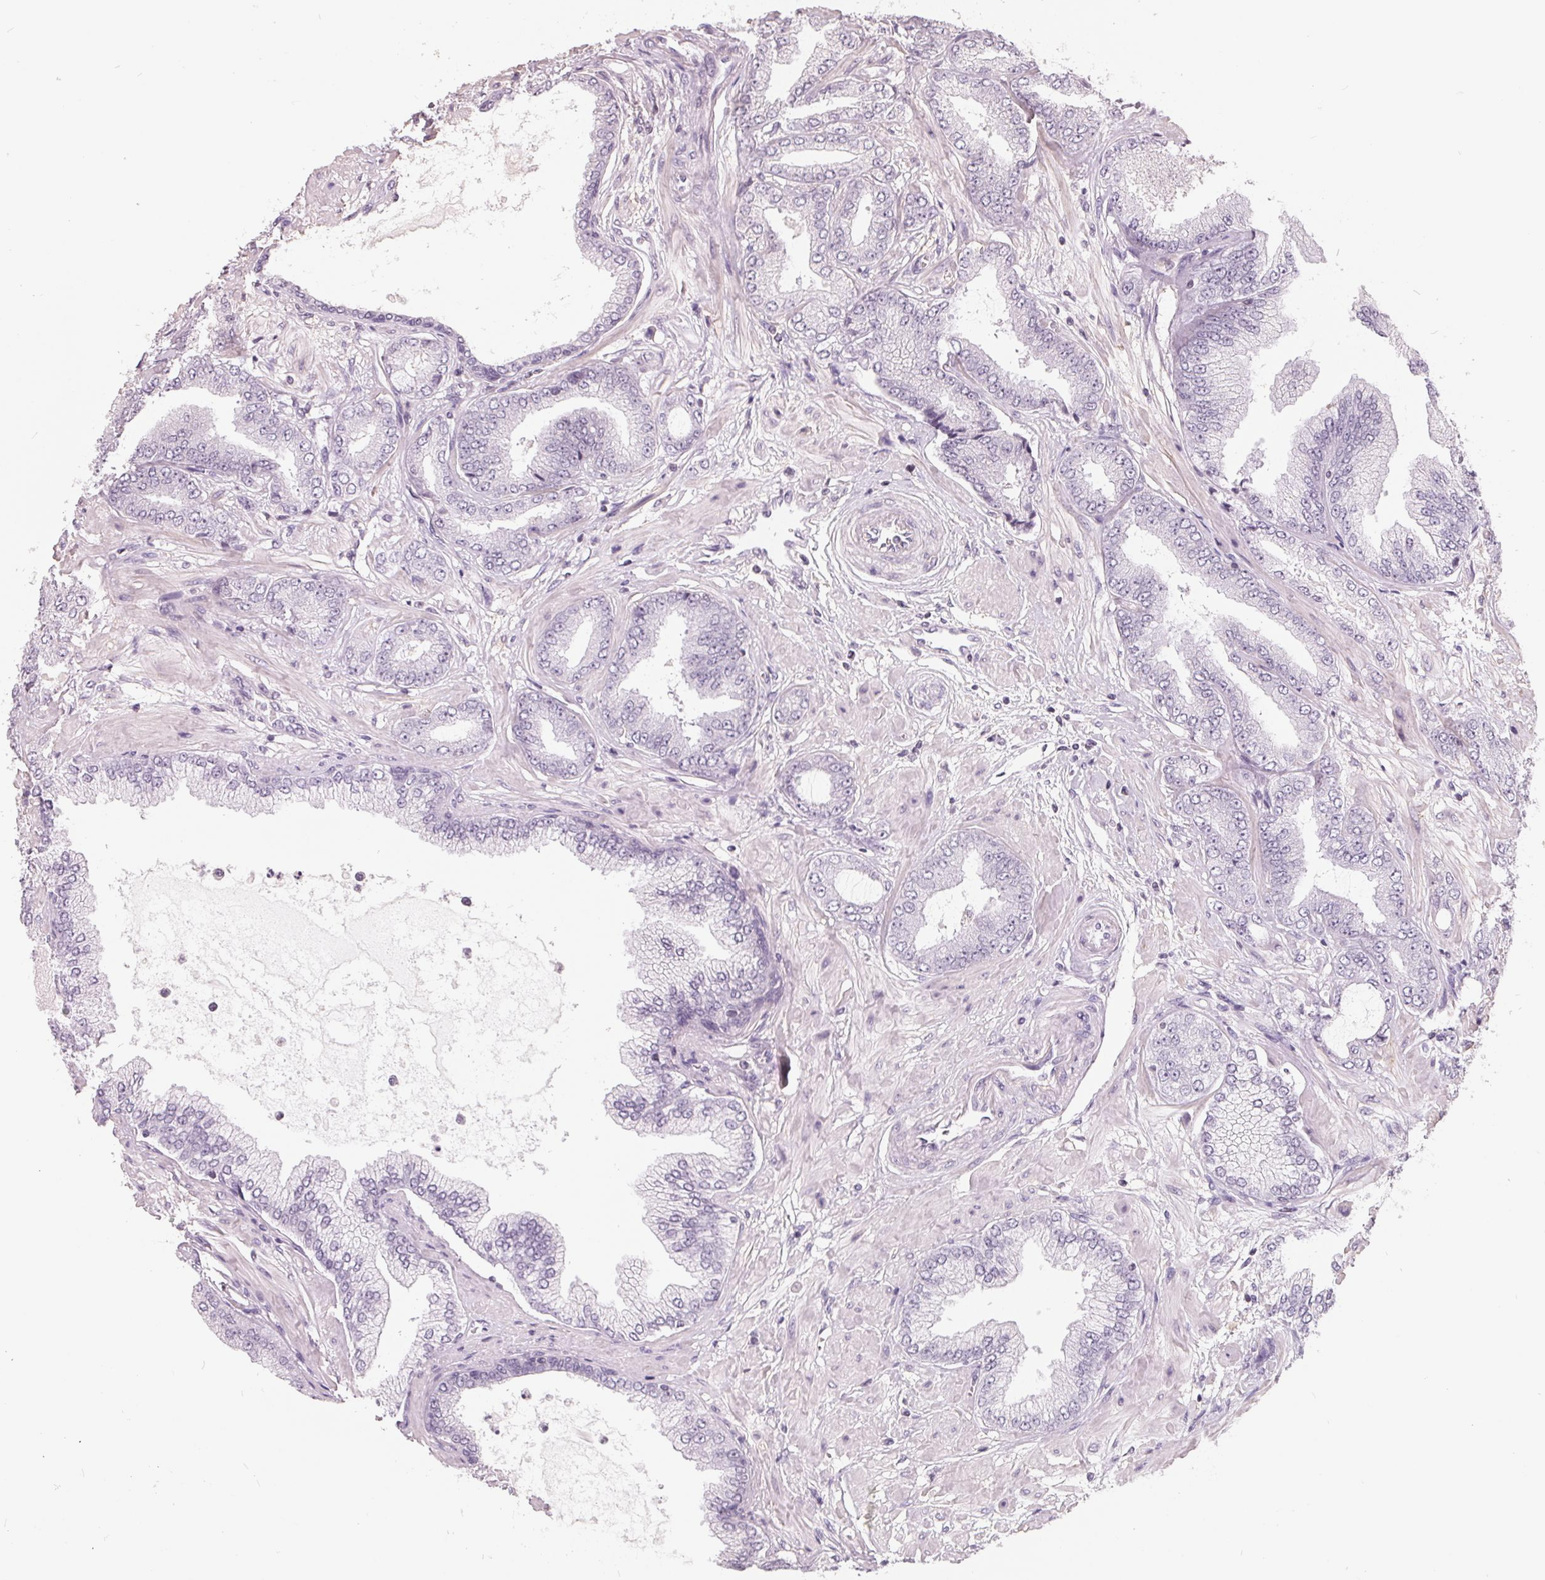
{"staining": {"intensity": "negative", "quantity": "none", "location": "none"}, "tissue": "prostate cancer", "cell_type": "Tumor cells", "image_type": "cancer", "snomed": [{"axis": "morphology", "description": "Adenocarcinoma, Low grade"}, {"axis": "topography", "description": "Prostate"}], "caption": "A high-resolution photomicrograph shows immunohistochemistry (IHC) staining of prostate cancer, which displays no significant staining in tumor cells.", "gene": "FTCD", "patient": {"sex": "male", "age": 55}}